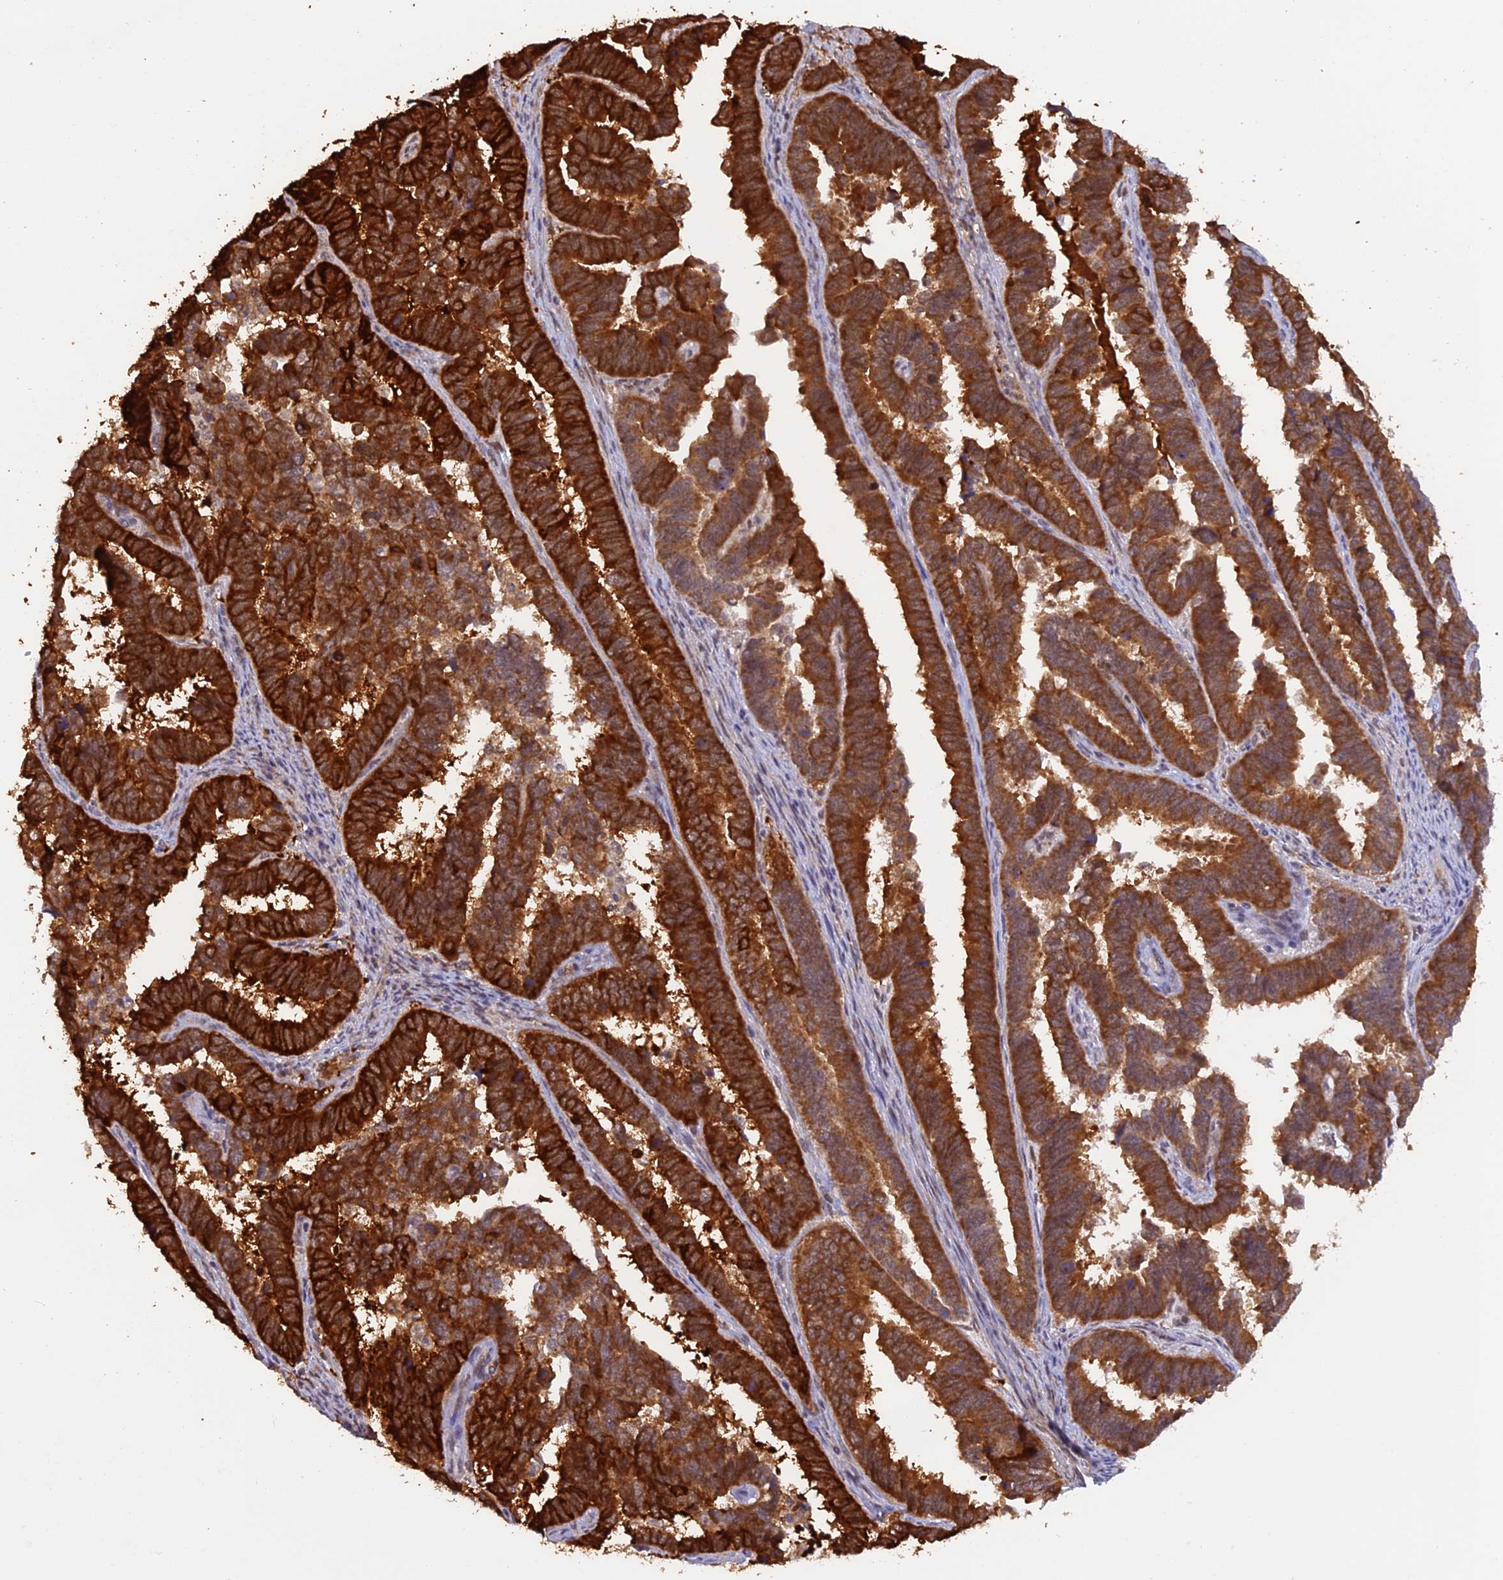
{"staining": {"intensity": "strong", "quantity": ">75%", "location": "cytoplasmic/membranous"}, "tissue": "endometrial cancer", "cell_type": "Tumor cells", "image_type": "cancer", "snomed": [{"axis": "morphology", "description": "Adenocarcinoma, NOS"}, {"axis": "topography", "description": "Endometrium"}], "caption": "Approximately >75% of tumor cells in human endometrial adenocarcinoma show strong cytoplasmic/membranous protein staining as visualized by brown immunohistochemical staining.", "gene": "MNS1", "patient": {"sex": "female", "age": 75}}